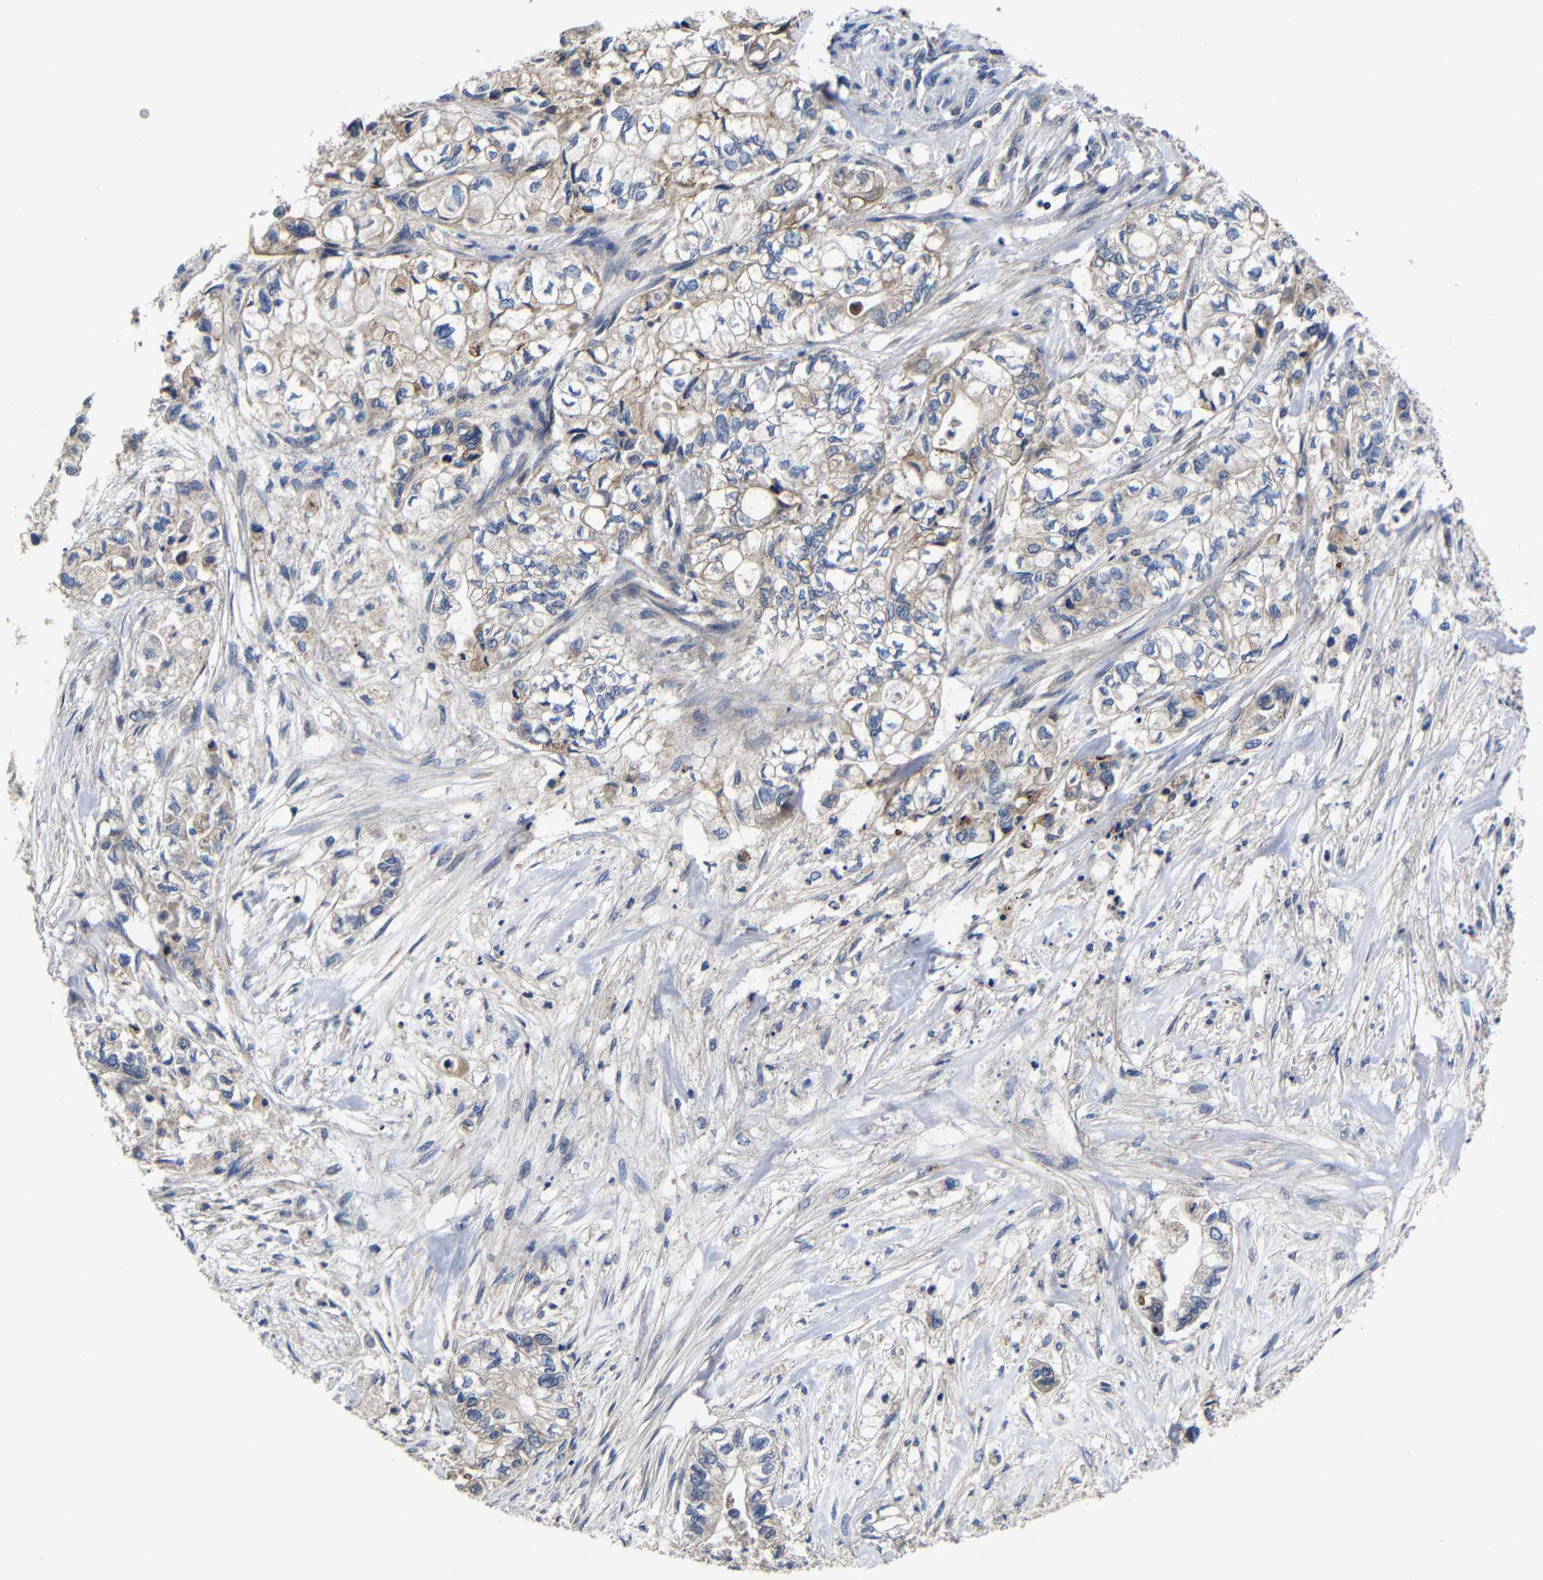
{"staining": {"intensity": "moderate", "quantity": ">75%", "location": "cytoplasmic/membranous"}, "tissue": "pancreatic cancer", "cell_type": "Tumor cells", "image_type": "cancer", "snomed": [{"axis": "morphology", "description": "Adenocarcinoma, NOS"}, {"axis": "topography", "description": "Pancreas"}], "caption": "Human pancreatic cancer stained with a protein marker reveals moderate staining in tumor cells.", "gene": "LPAR5", "patient": {"sex": "male", "age": 79}}